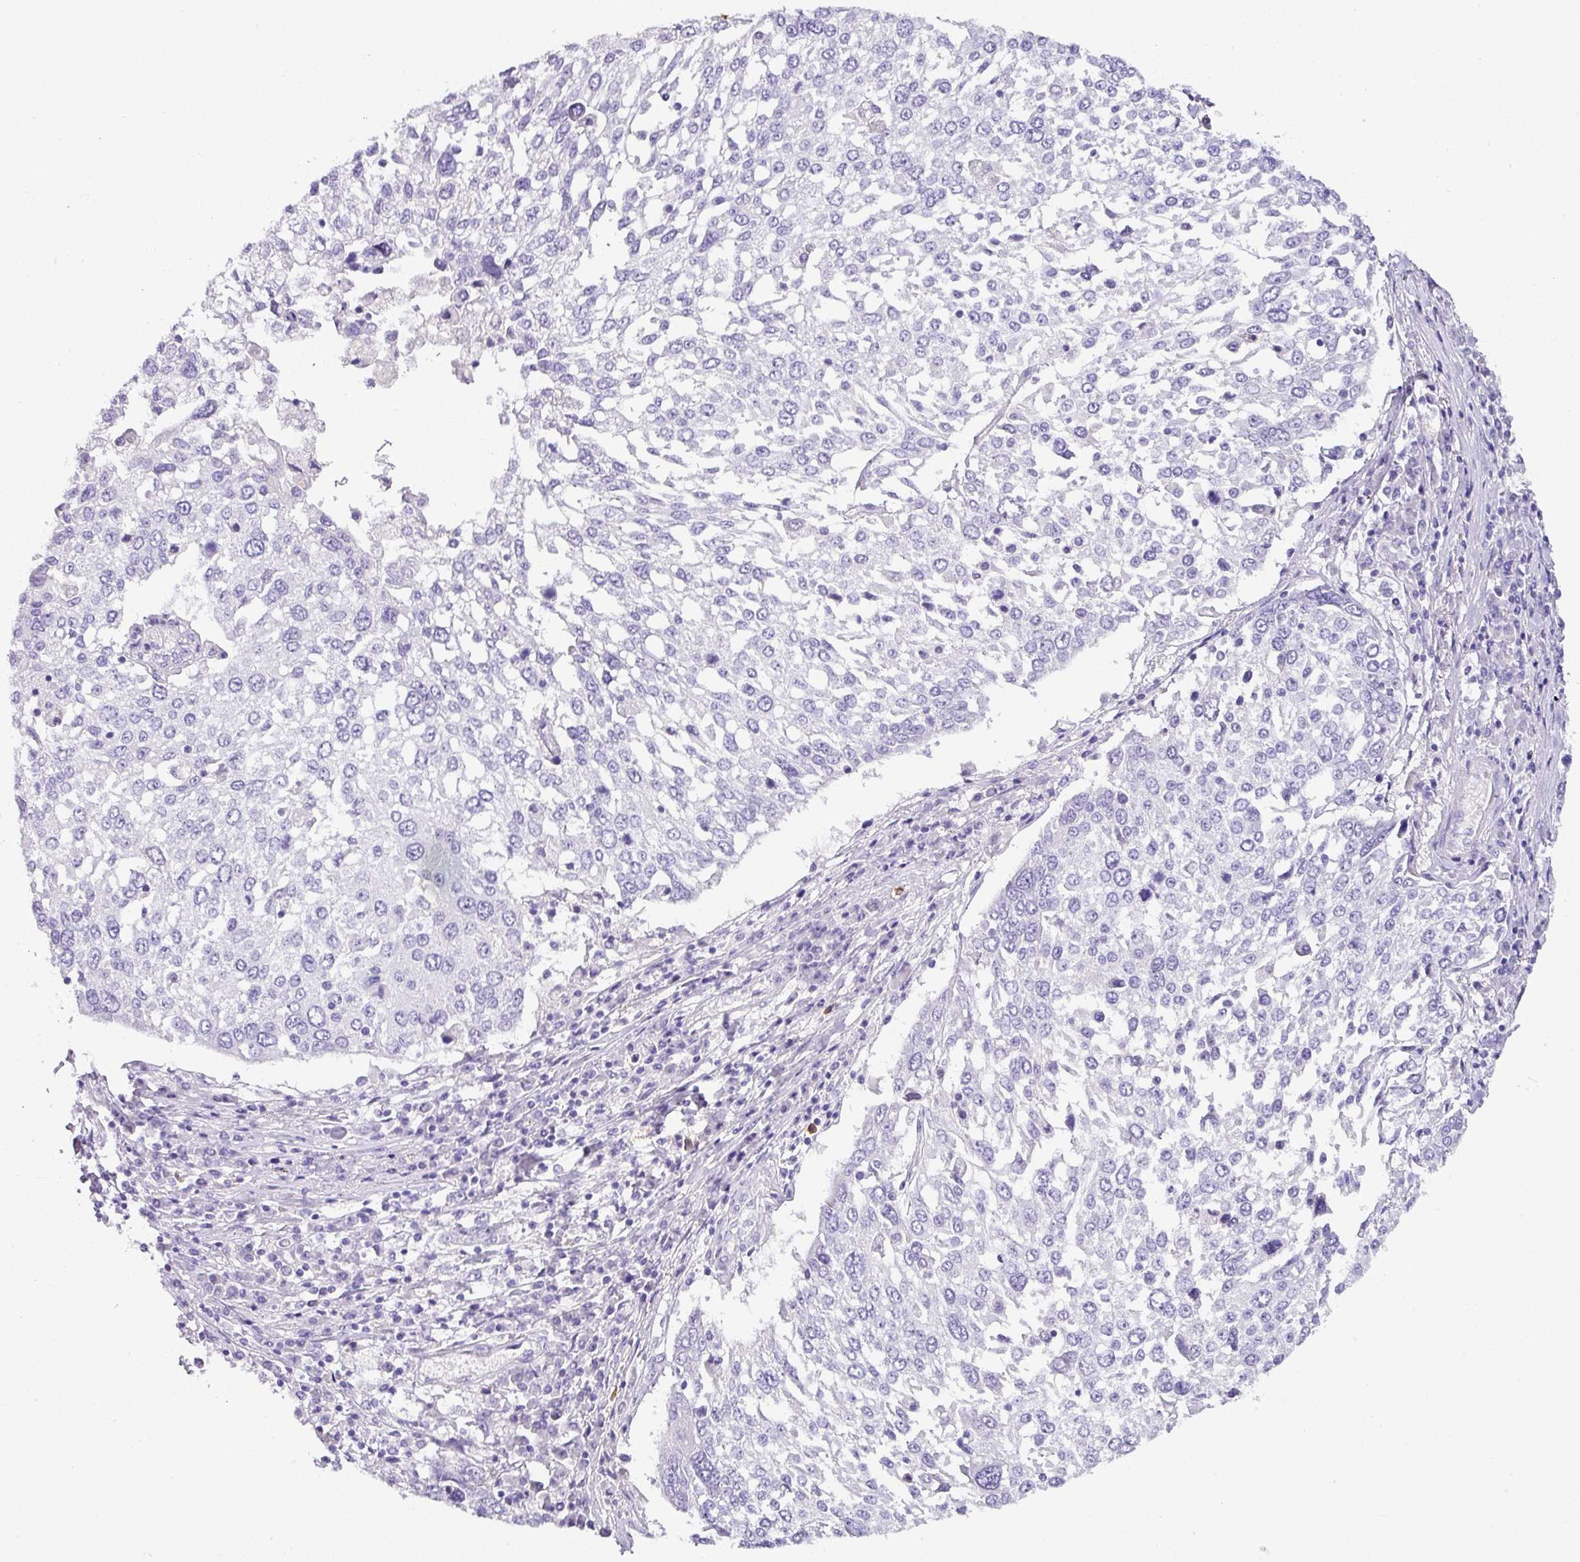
{"staining": {"intensity": "negative", "quantity": "none", "location": "none"}, "tissue": "lung cancer", "cell_type": "Tumor cells", "image_type": "cancer", "snomed": [{"axis": "morphology", "description": "Squamous cell carcinoma, NOS"}, {"axis": "topography", "description": "Lung"}], "caption": "Immunohistochemistry (IHC) of lung cancer demonstrates no expression in tumor cells.", "gene": "NAPSA", "patient": {"sex": "male", "age": 65}}